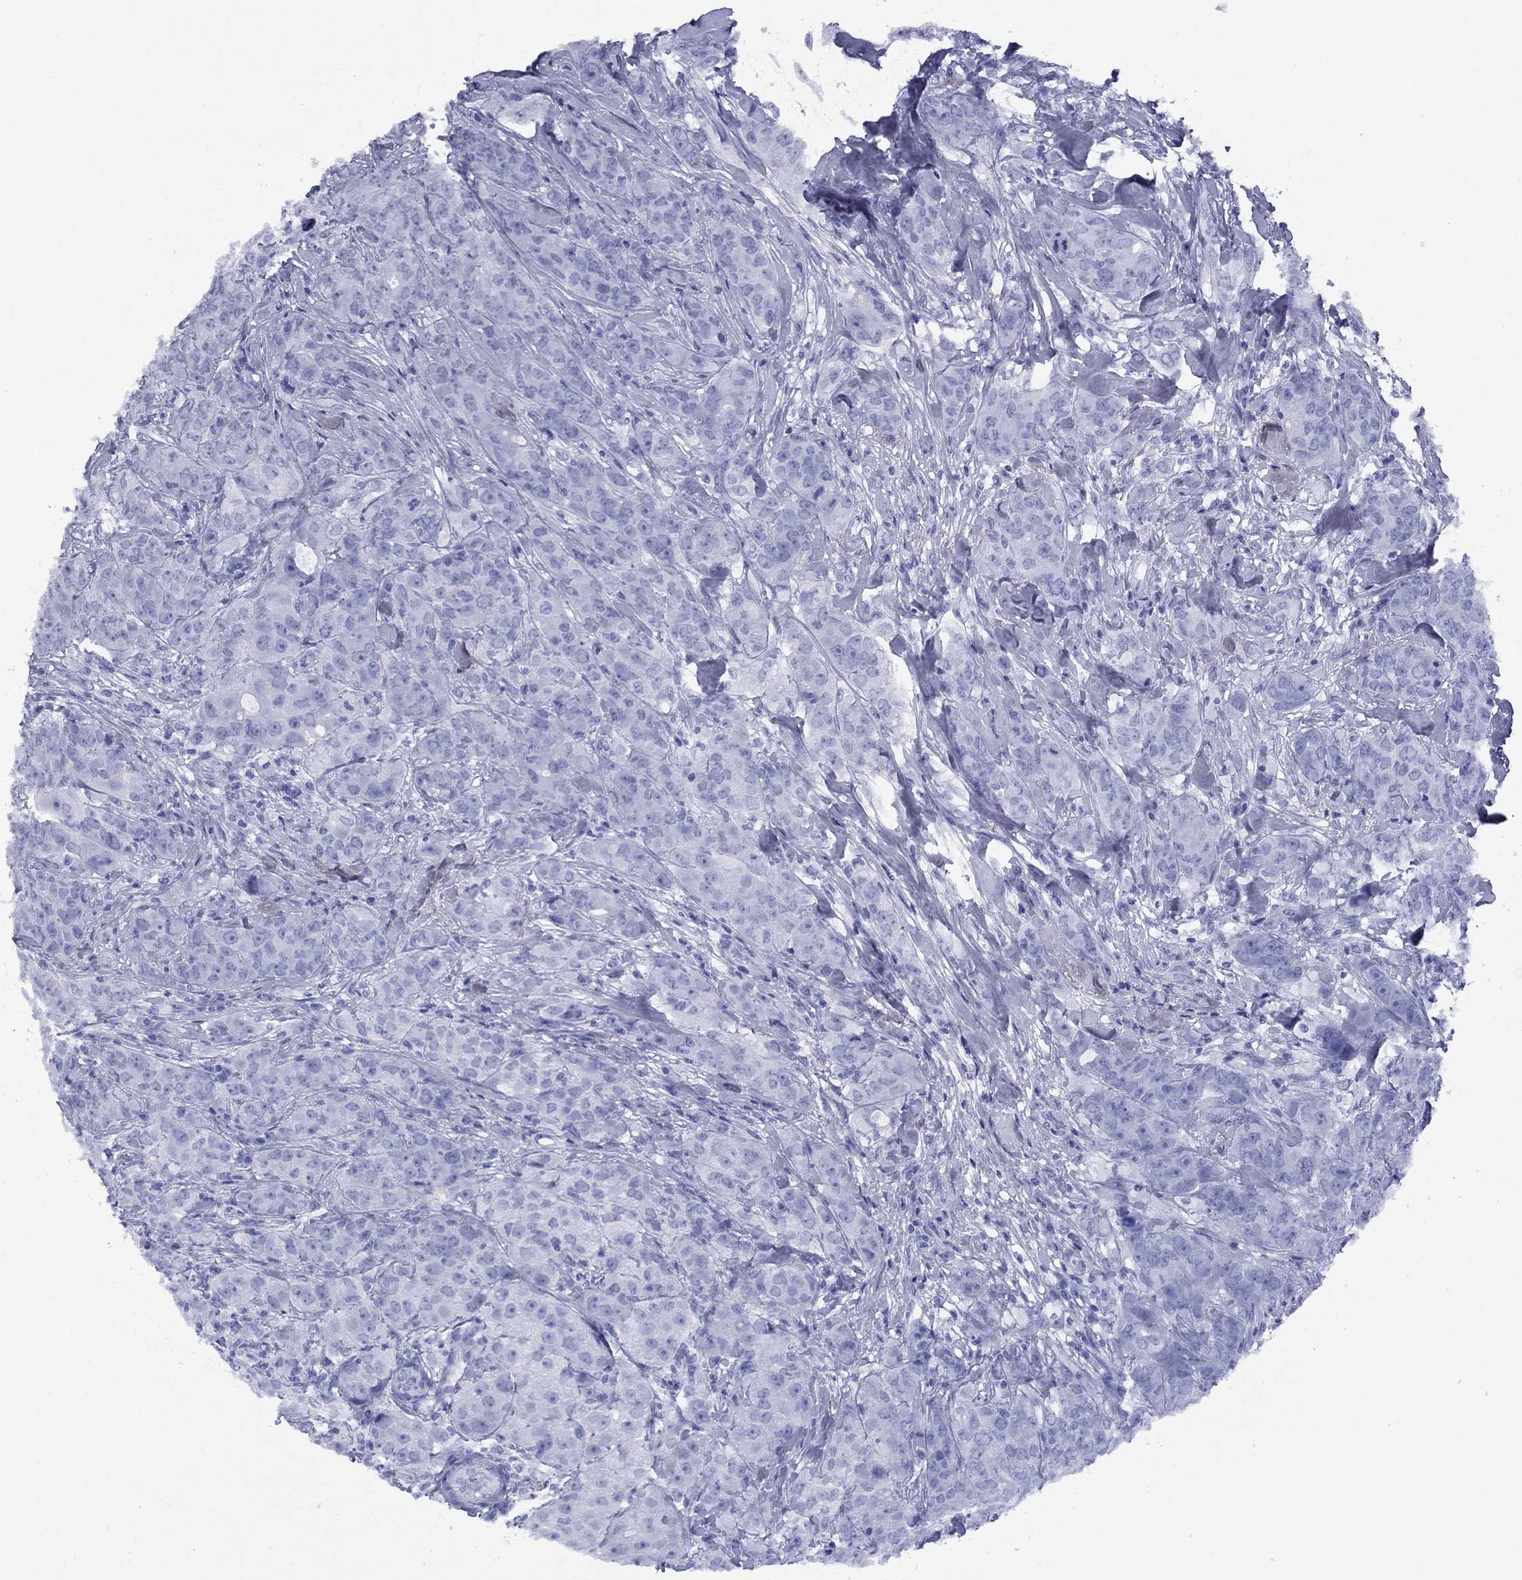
{"staining": {"intensity": "negative", "quantity": "none", "location": "none"}, "tissue": "breast cancer", "cell_type": "Tumor cells", "image_type": "cancer", "snomed": [{"axis": "morphology", "description": "Duct carcinoma"}, {"axis": "topography", "description": "Breast"}], "caption": "Micrograph shows no protein staining in tumor cells of infiltrating ductal carcinoma (breast) tissue. (DAB (3,3'-diaminobenzidine) immunohistochemistry visualized using brightfield microscopy, high magnification).", "gene": "HAO1", "patient": {"sex": "female", "age": 43}}